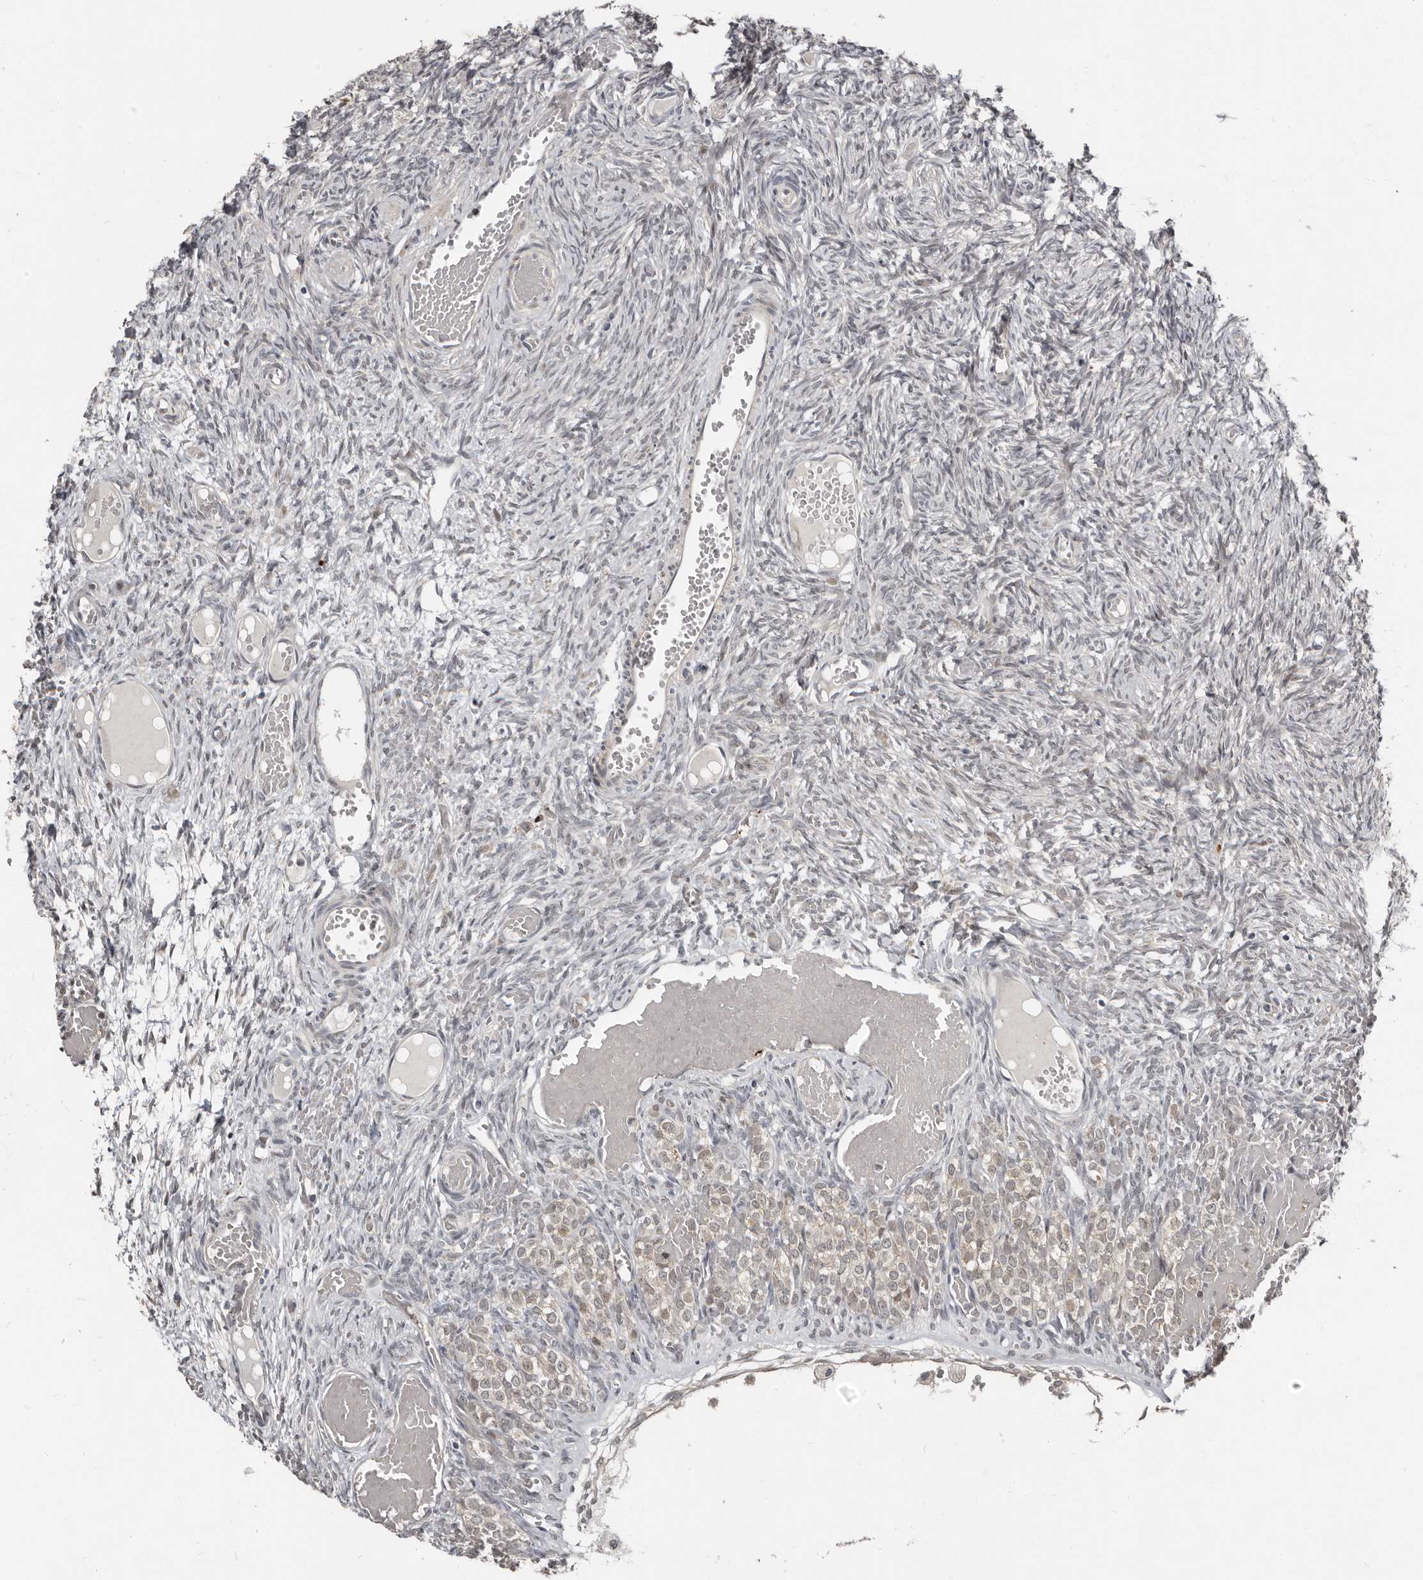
{"staining": {"intensity": "negative", "quantity": "none", "location": "none"}, "tissue": "ovary", "cell_type": "Ovarian stroma cells", "image_type": "normal", "snomed": [{"axis": "morphology", "description": "Adenocarcinoma, NOS"}, {"axis": "topography", "description": "Endometrium"}], "caption": "Ovarian stroma cells show no significant protein positivity in benign ovary. (DAB (3,3'-diaminobenzidine) immunohistochemistry with hematoxylin counter stain).", "gene": "APOL6", "patient": {"sex": "female", "age": 32}}